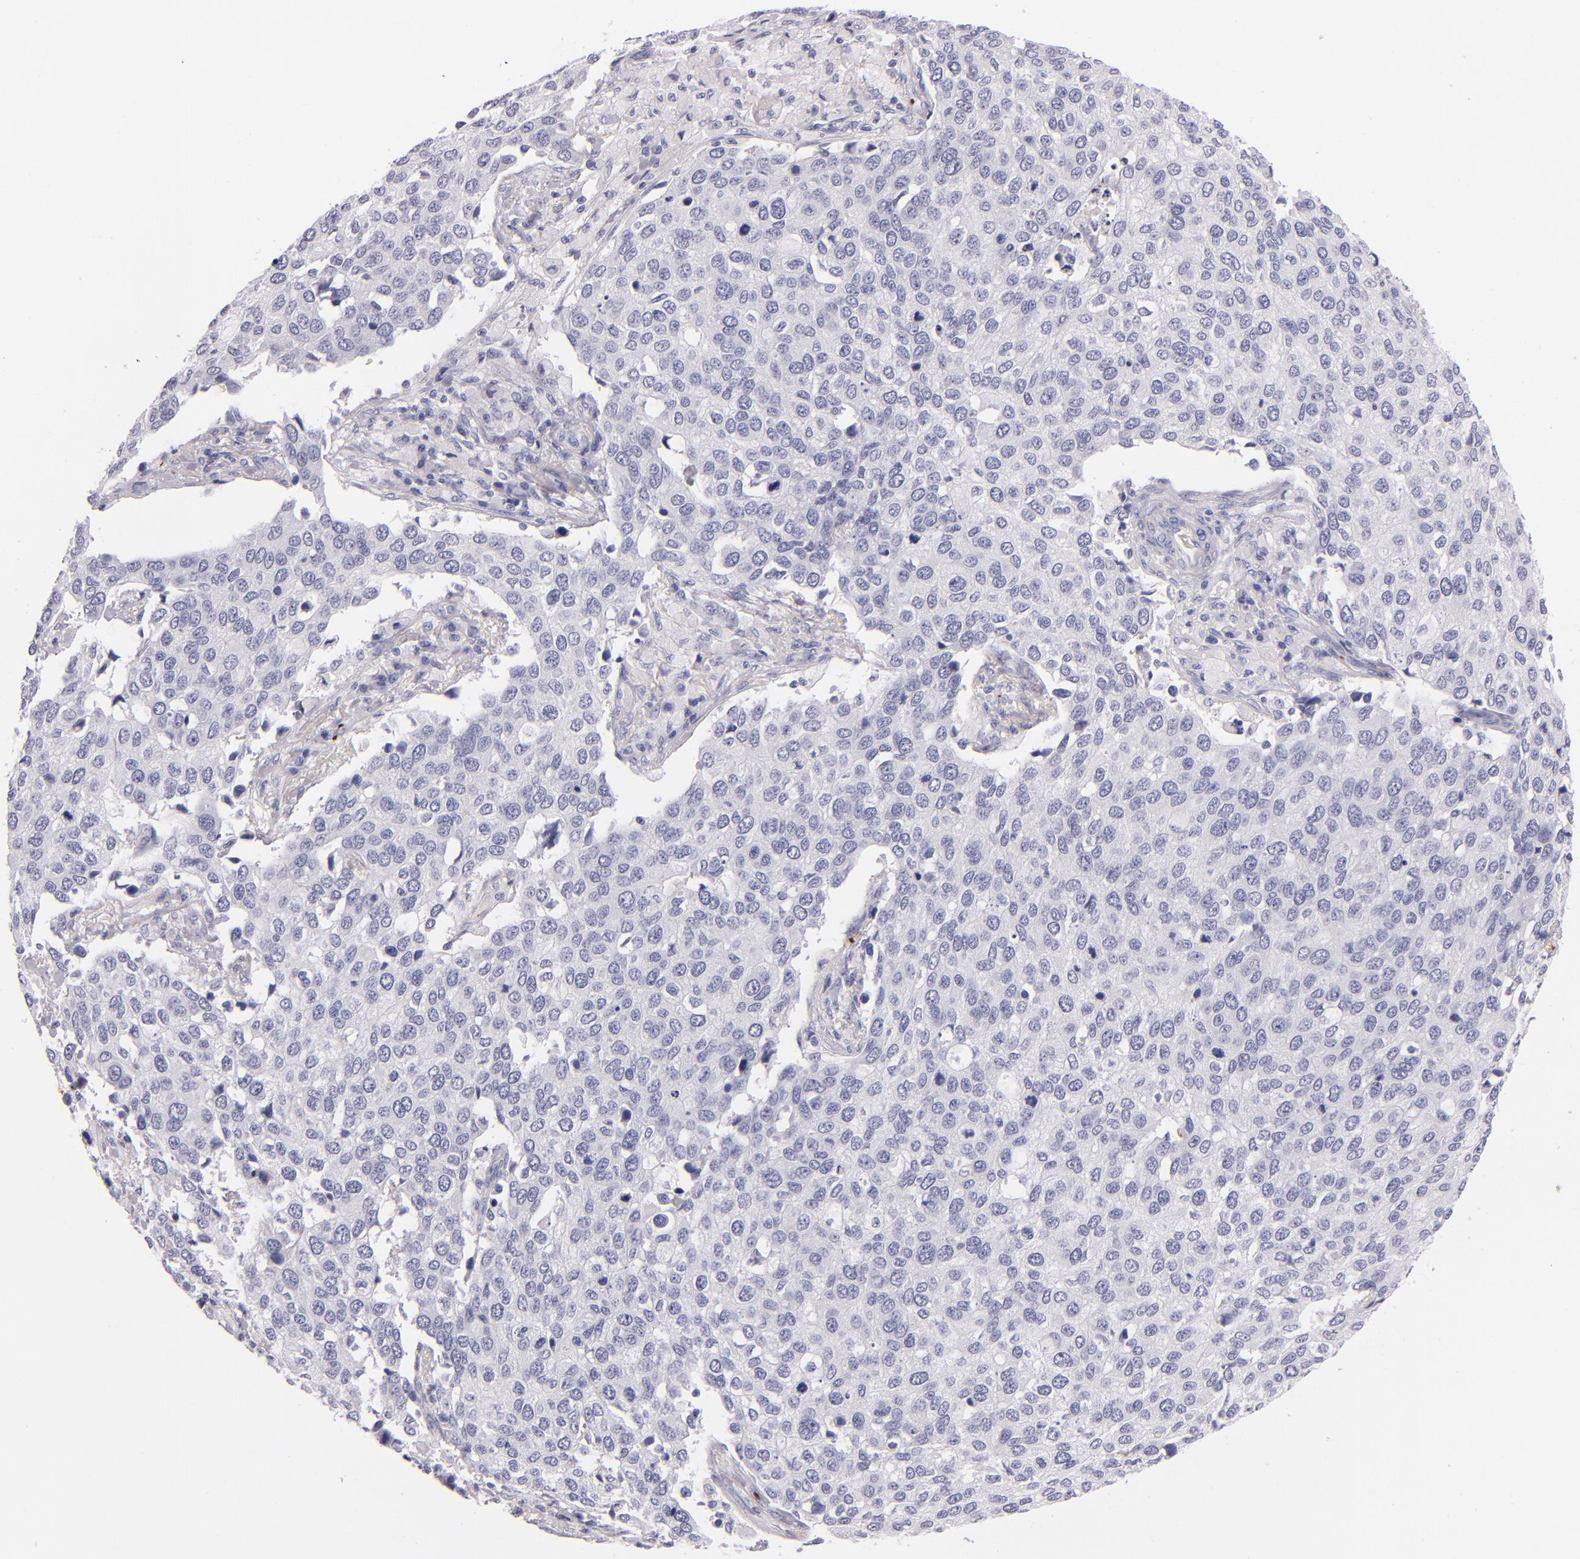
{"staining": {"intensity": "negative", "quantity": "none", "location": "none"}, "tissue": "cervical cancer", "cell_type": "Tumor cells", "image_type": "cancer", "snomed": [{"axis": "morphology", "description": "Squamous cell carcinoma, NOS"}, {"axis": "topography", "description": "Cervix"}], "caption": "IHC of human cervical cancer demonstrates no staining in tumor cells.", "gene": "GP1BA", "patient": {"sex": "female", "age": 54}}